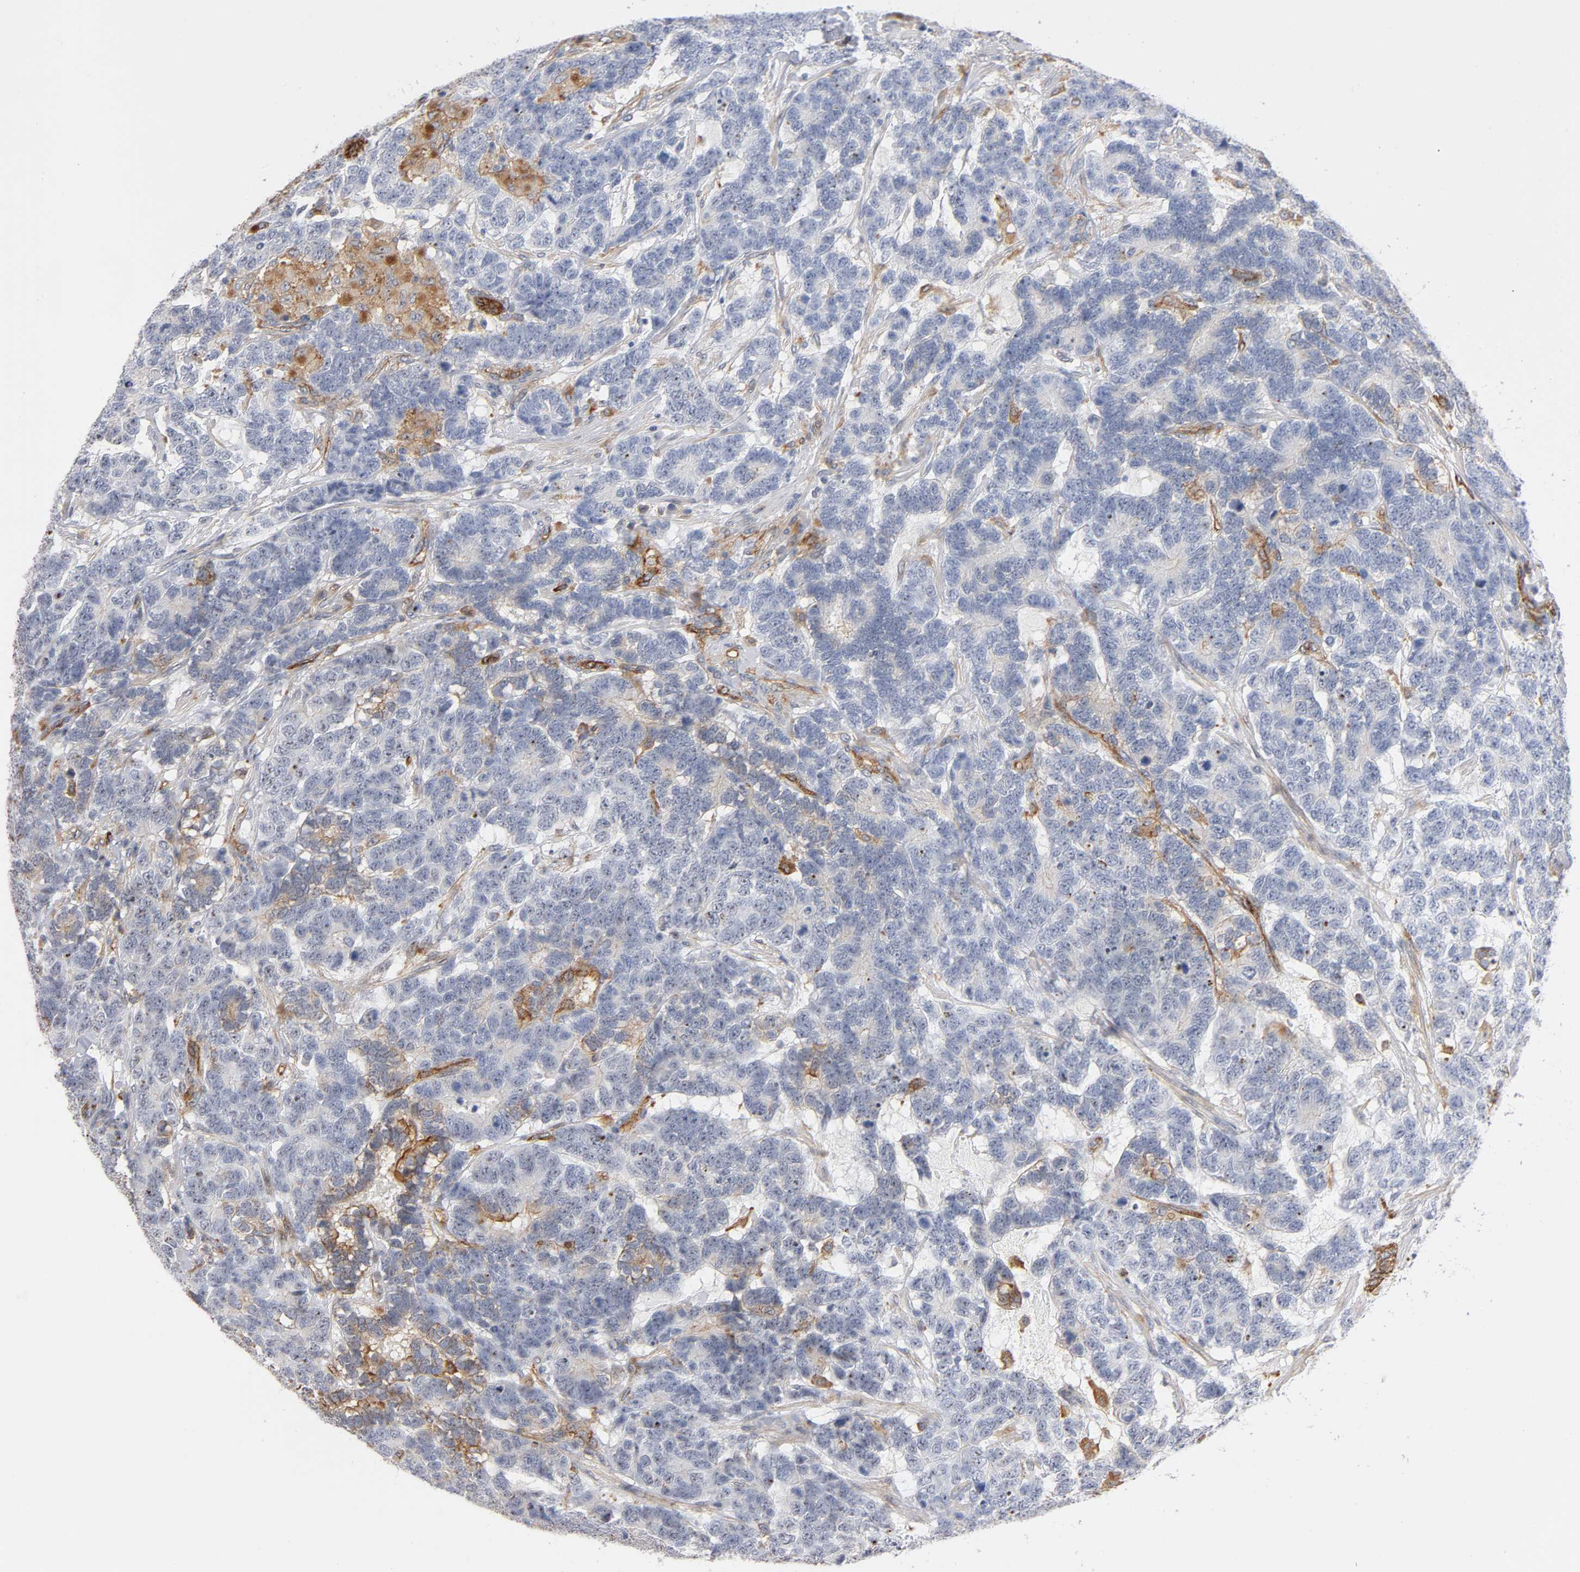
{"staining": {"intensity": "moderate", "quantity": "<25%", "location": "cytoplasmic/membranous"}, "tissue": "testis cancer", "cell_type": "Tumor cells", "image_type": "cancer", "snomed": [{"axis": "morphology", "description": "Carcinoma, Embryonal, NOS"}, {"axis": "topography", "description": "Testis"}], "caption": "Testis cancer (embryonal carcinoma) stained with a brown dye demonstrates moderate cytoplasmic/membranous positive staining in about <25% of tumor cells.", "gene": "PLD1", "patient": {"sex": "male", "age": 26}}